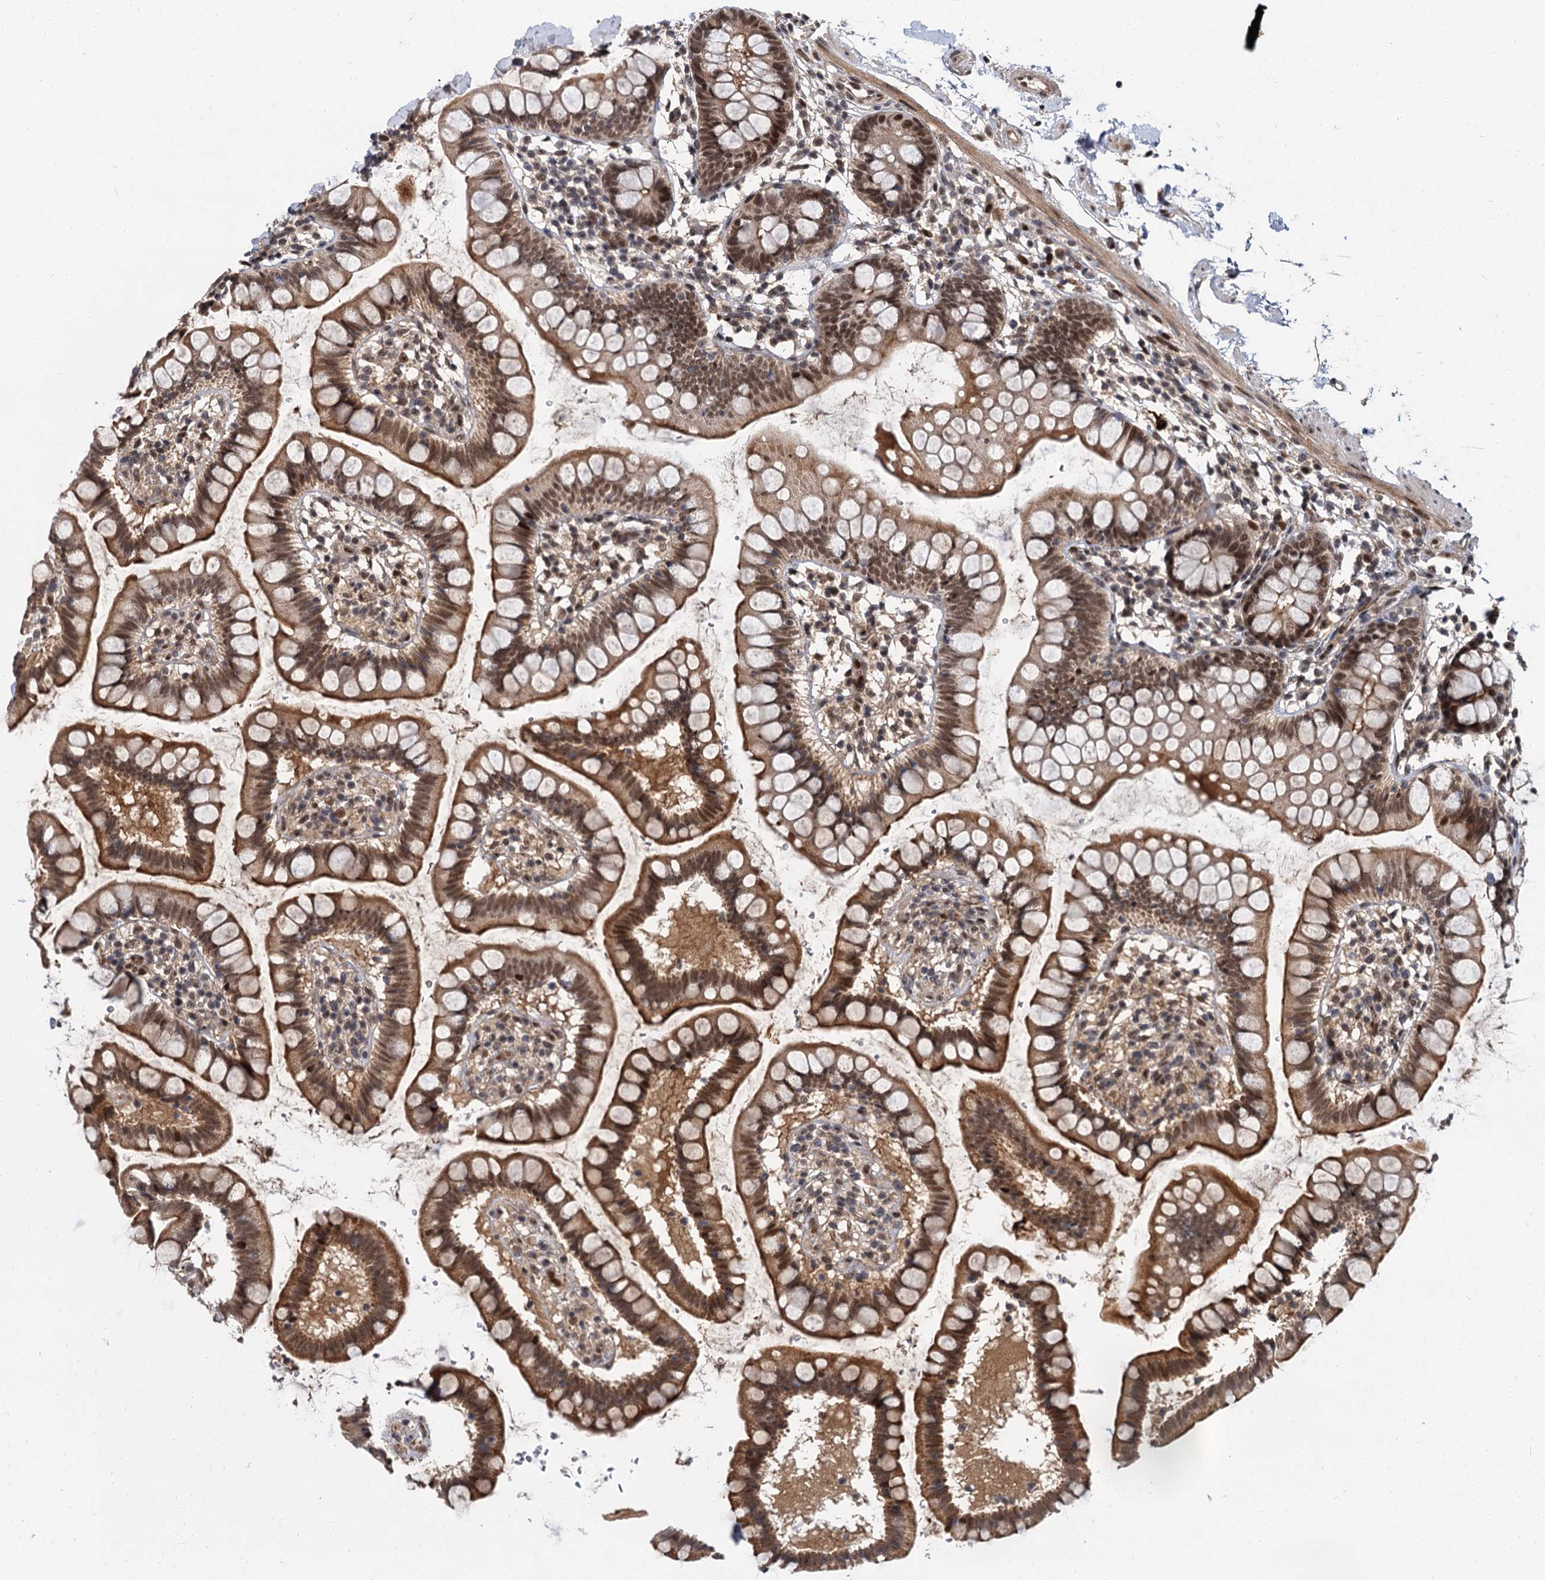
{"staining": {"intensity": "moderate", "quantity": ">75%", "location": "cytoplasmic/membranous,nuclear"}, "tissue": "small intestine", "cell_type": "Glandular cells", "image_type": "normal", "snomed": [{"axis": "morphology", "description": "Normal tissue, NOS"}, {"axis": "topography", "description": "Small intestine"}], "caption": "The histopathology image demonstrates immunohistochemical staining of normal small intestine. There is moderate cytoplasmic/membranous,nuclear positivity is identified in about >75% of glandular cells.", "gene": "MBD6", "patient": {"sex": "female", "age": 84}}